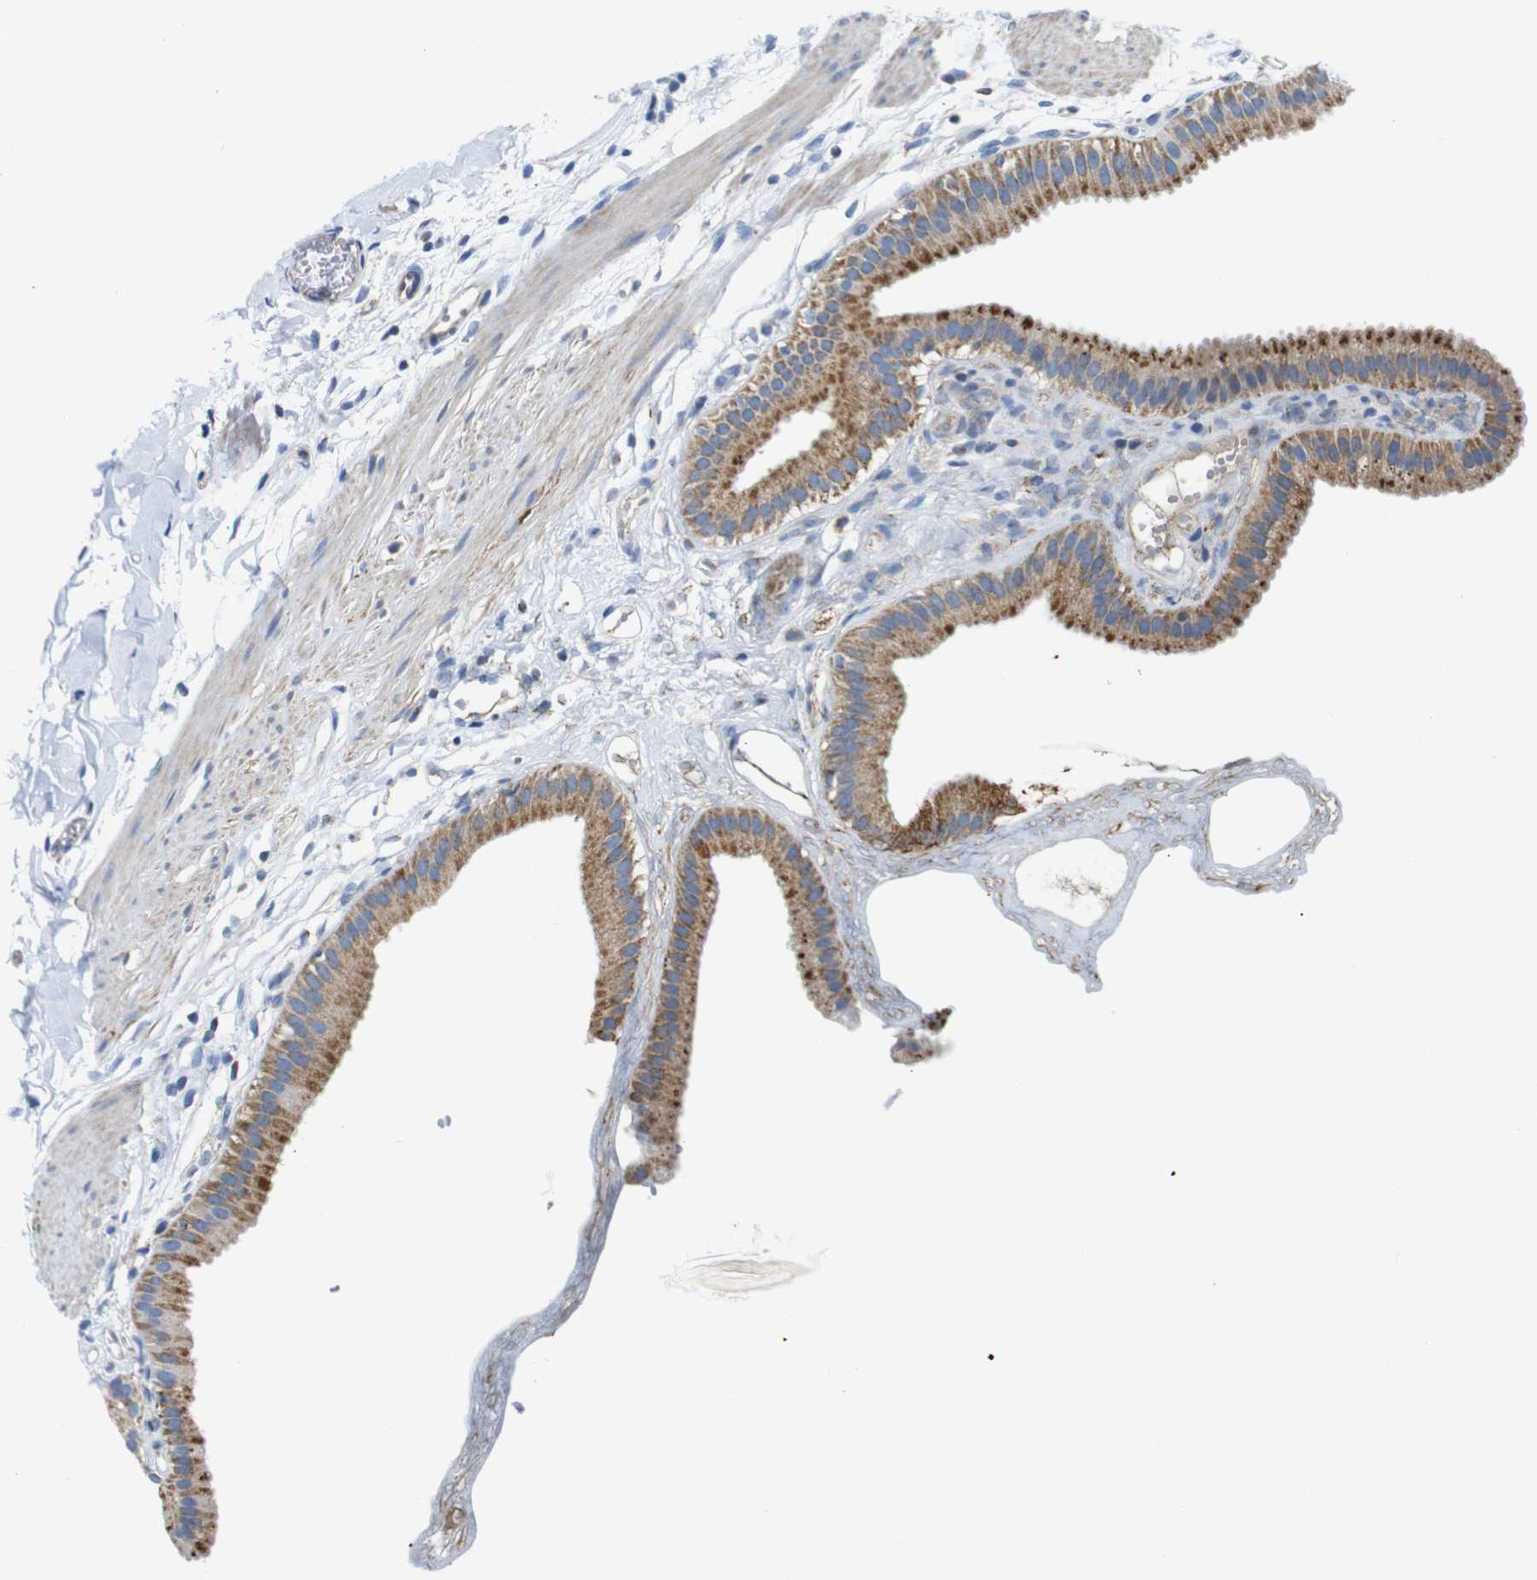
{"staining": {"intensity": "moderate", "quantity": ">75%", "location": "cytoplasmic/membranous"}, "tissue": "gallbladder", "cell_type": "Glandular cells", "image_type": "normal", "snomed": [{"axis": "morphology", "description": "Normal tissue, NOS"}, {"axis": "topography", "description": "Gallbladder"}], "caption": "Protein expression analysis of unremarkable human gallbladder reveals moderate cytoplasmic/membranous positivity in approximately >75% of glandular cells.", "gene": "PDCD1LG2", "patient": {"sex": "female", "age": 64}}